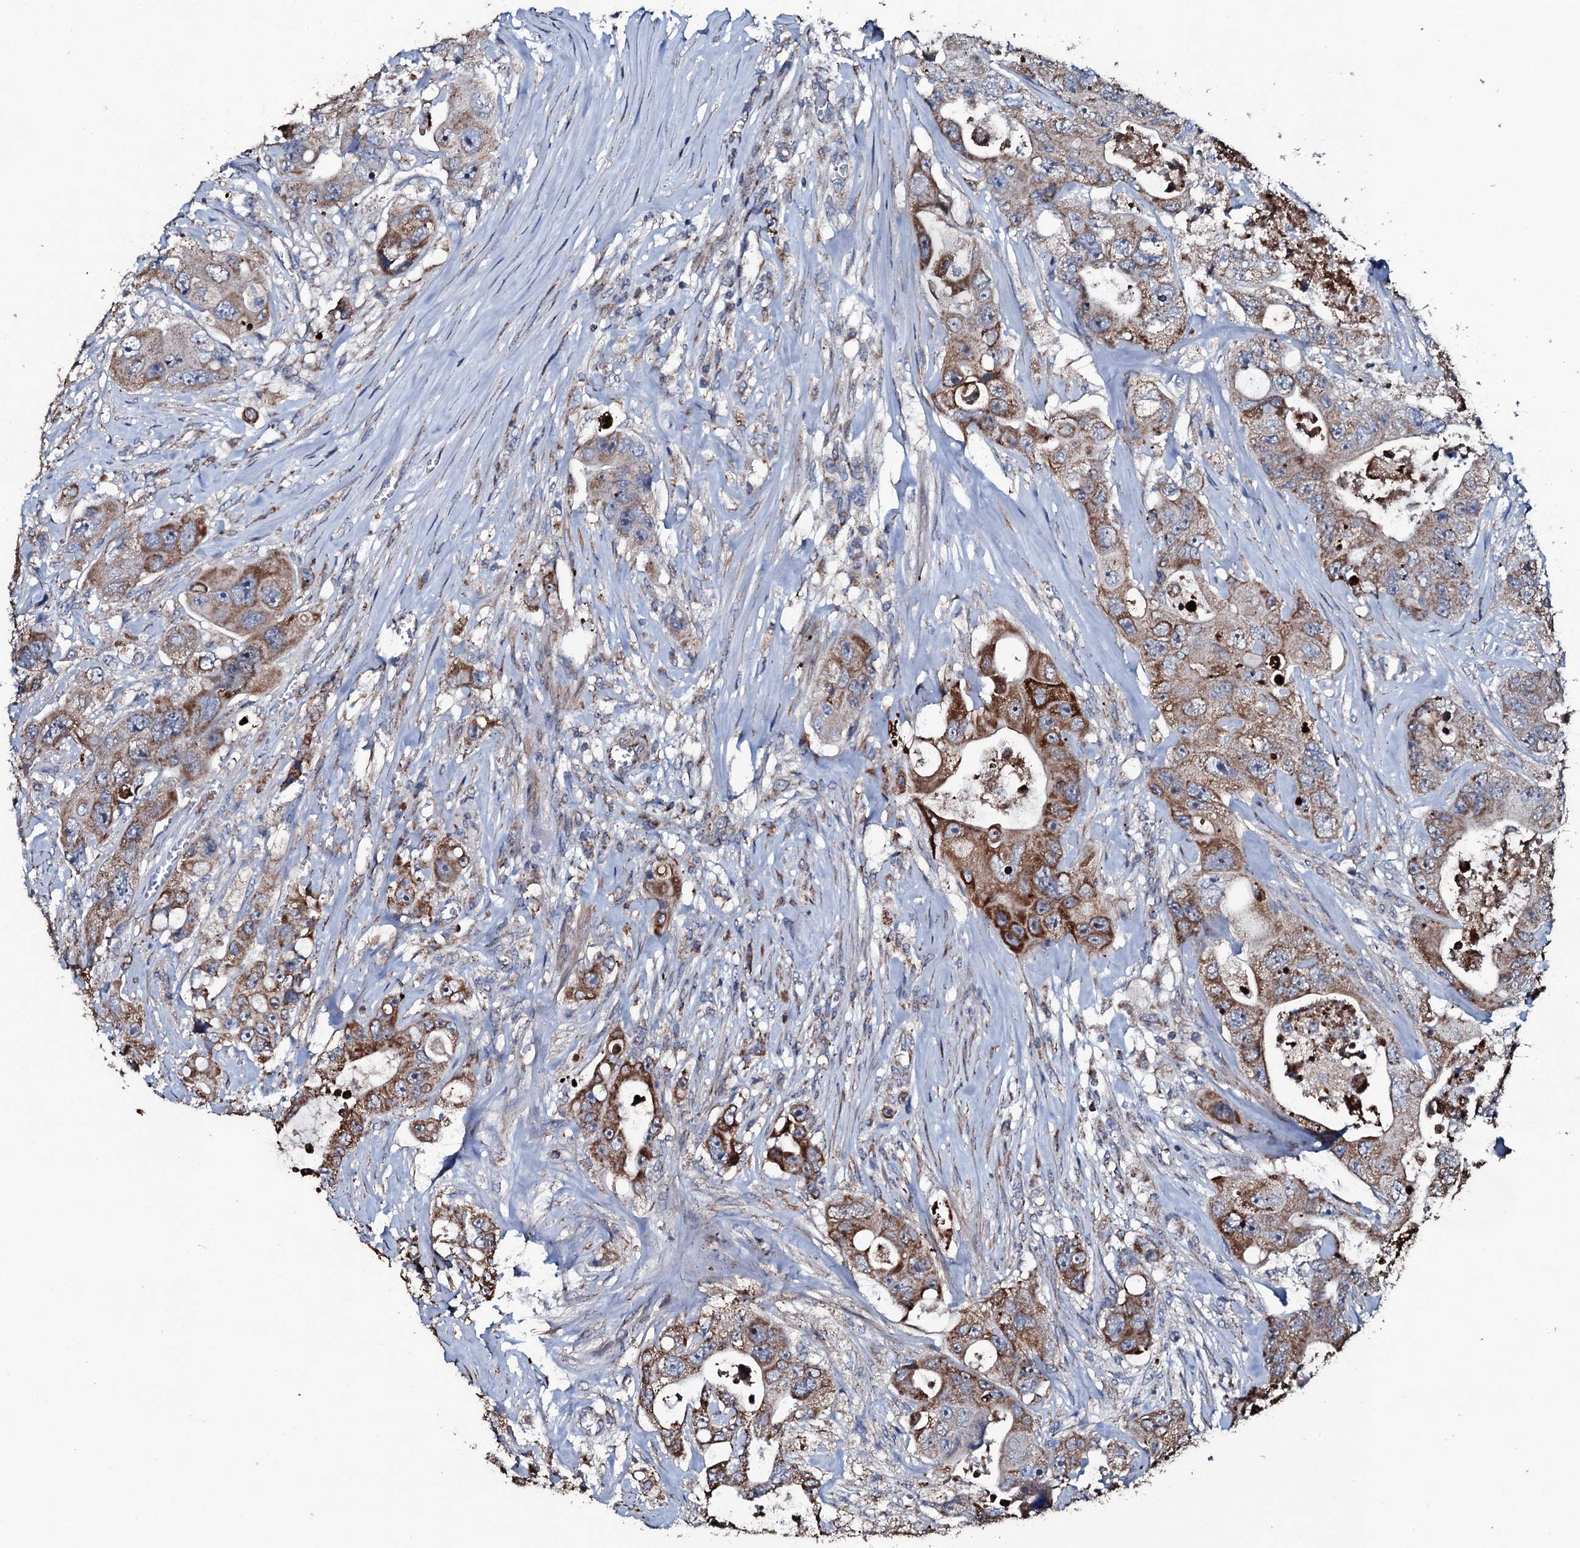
{"staining": {"intensity": "moderate", "quantity": "25%-75%", "location": "cytoplasmic/membranous"}, "tissue": "colorectal cancer", "cell_type": "Tumor cells", "image_type": "cancer", "snomed": [{"axis": "morphology", "description": "Adenocarcinoma, NOS"}, {"axis": "topography", "description": "Colon"}], "caption": "Colorectal cancer tissue reveals moderate cytoplasmic/membranous expression in approximately 25%-75% of tumor cells Nuclei are stained in blue.", "gene": "DYNC2I2", "patient": {"sex": "female", "age": 46}}